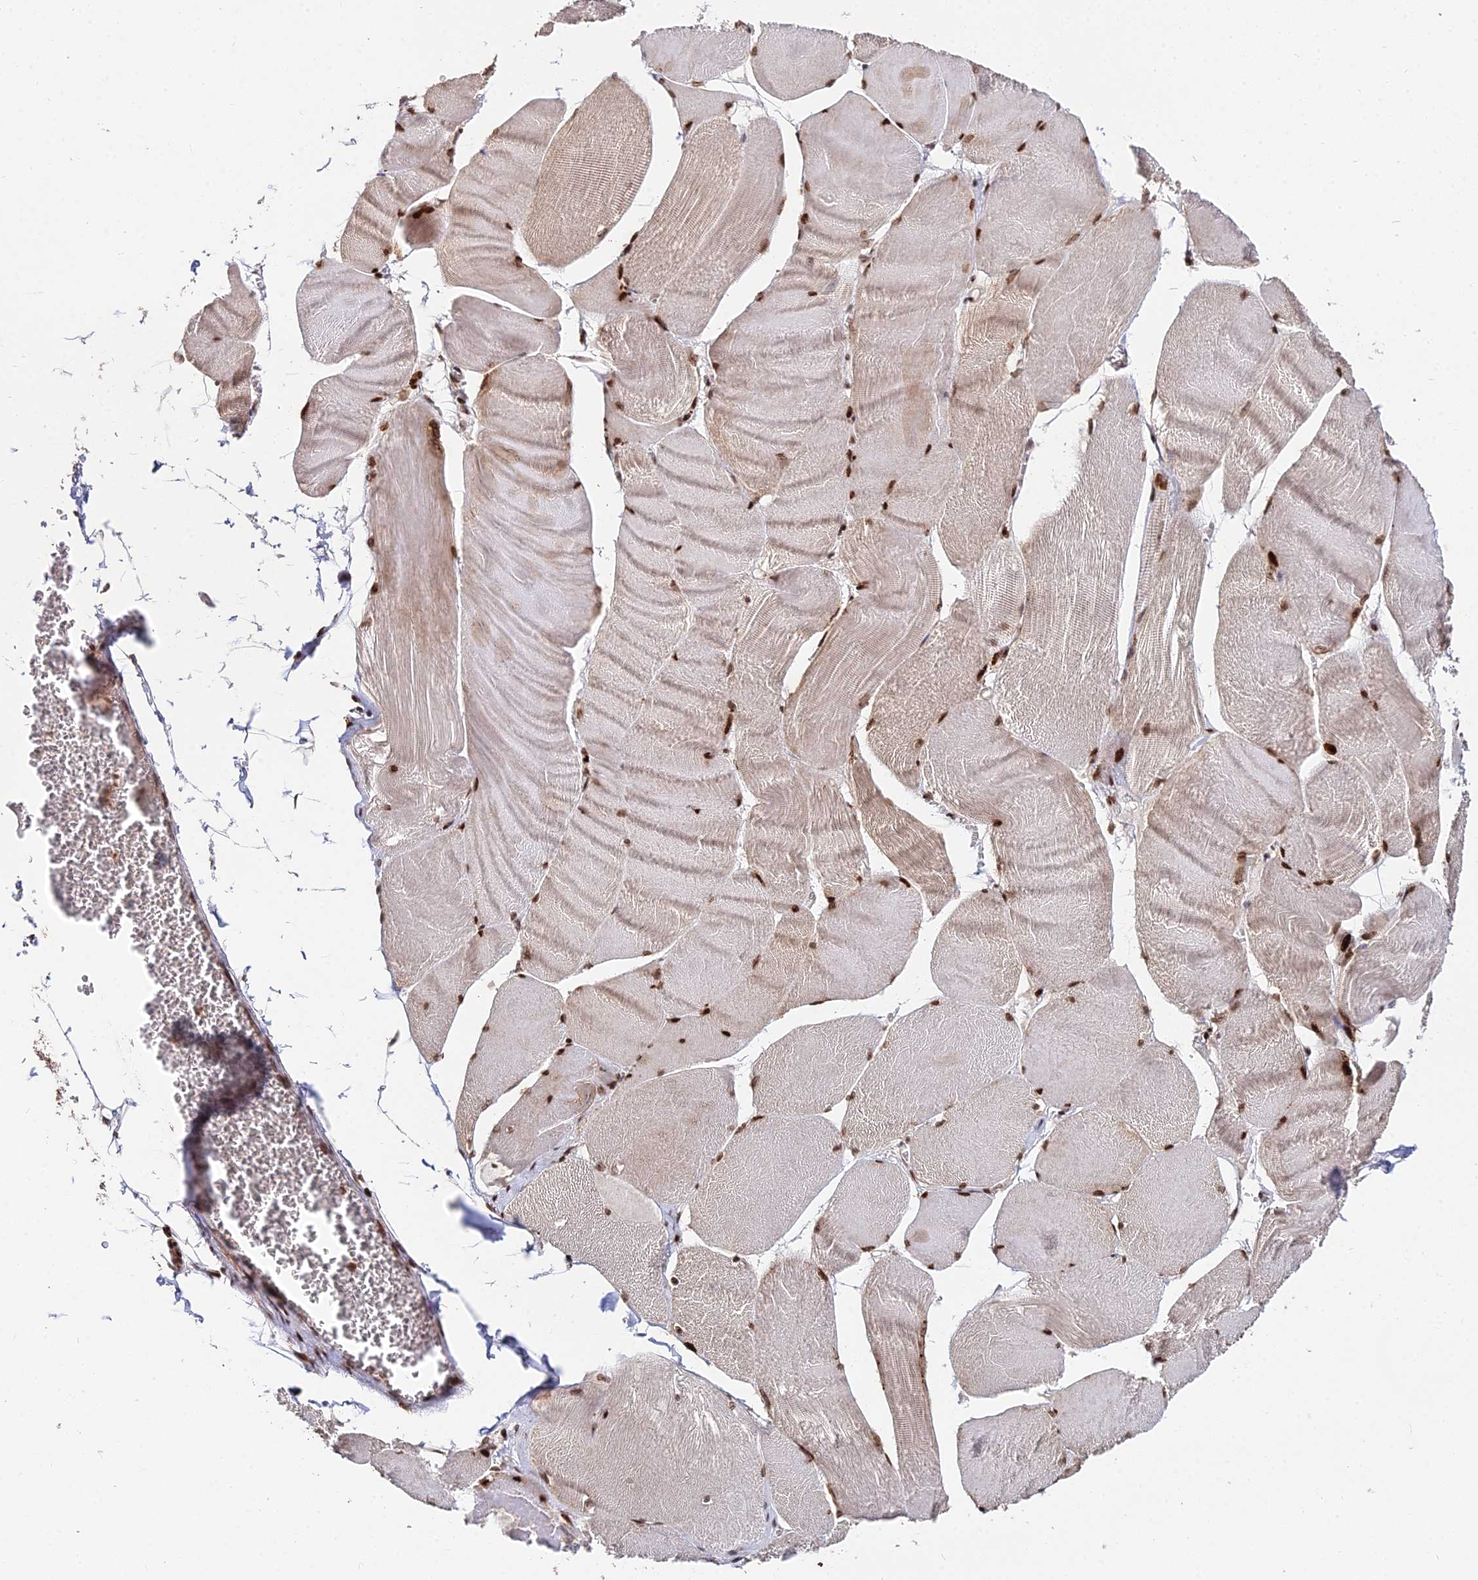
{"staining": {"intensity": "strong", "quantity": ">75%", "location": "cytoplasmic/membranous,nuclear"}, "tissue": "skeletal muscle", "cell_type": "Myocytes", "image_type": "normal", "snomed": [{"axis": "morphology", "description": "Normal tissue, NOS"}, {"axis": "morphology", "description": "Basal cell carcinoma"}, {"axis": "topography", "description": "Skeletal muscle"}], "caption": "Normal skeletal muscle was stained to show a protein in brown. There is high levels of strong cytoplasmic/membranous,nuclear expression in about >75% of myocytes. (DAB IHC, brown staining for protein, blue staining for nuclei).", "gene": "RBMS2", "patient": {"sex": "female", "age": 64}}